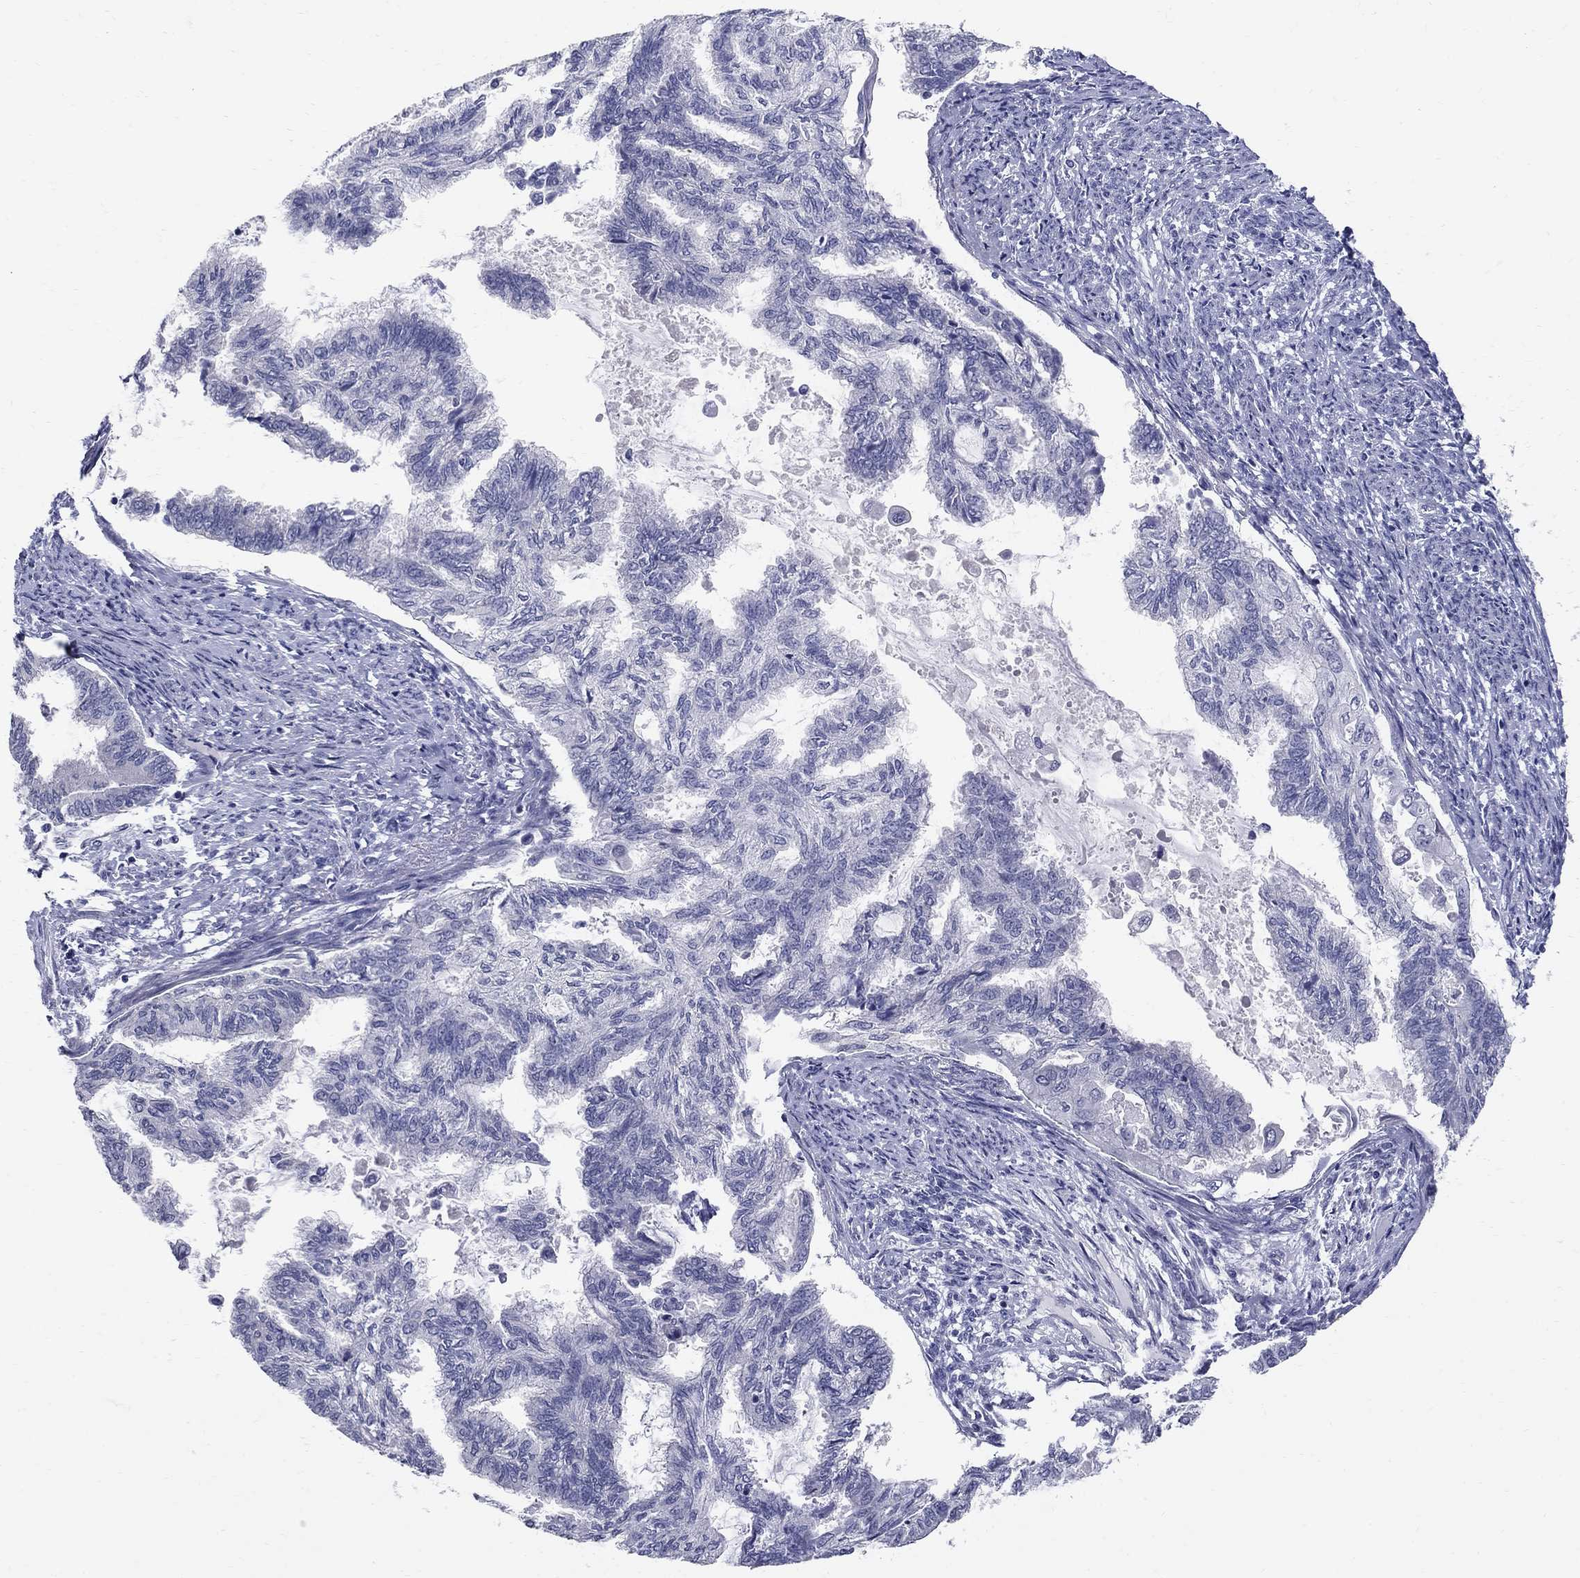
{"staining": {"intensity": "negative", "quantity": "none", "location": "none"}, "tissue": "endometrial cancer", "cell_type": "Tumor cells", "image_type": "cancer", "snomed": [{"axis": "morphology", "description": "Adenocarcinoma, NOS"}, {"axis": "topography", "description": "Endometrium"}], "caption": "The histopathology image exhibits no staining of tumor cells in endometrial cancer.", "gene": "TP53TG5", "patient": {"sex": "female", "age": 86}}